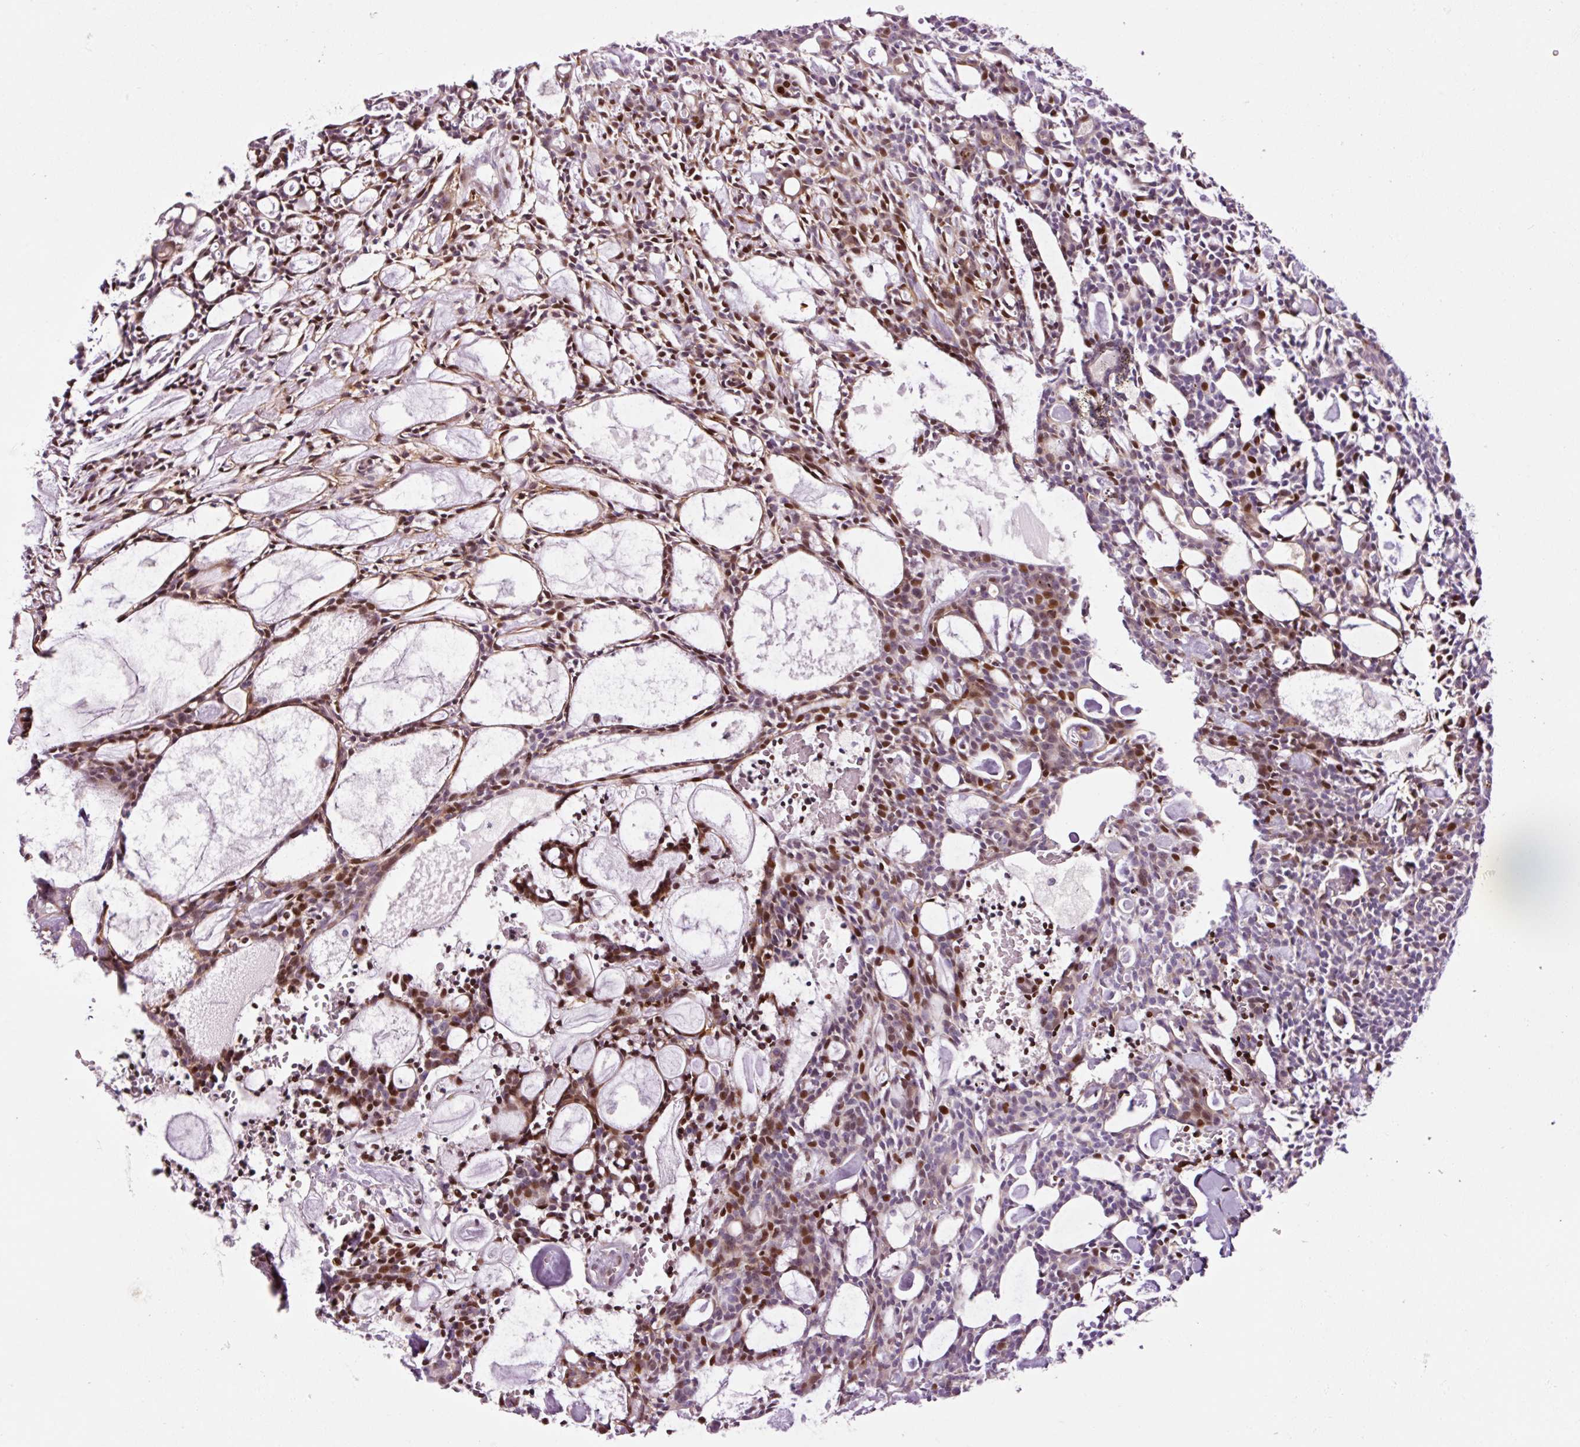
{"staining": {"intensity": "moderate", "quantity": "25%-75%", "location": "nuclear"}, "tissue": "head and neck cancer", "cell_type": "Tumor cells", "image_type": "cancer", "snomed": [{"axis": "morphology", "description": "Adenocarcinoma, NOS"}, {"axis": "topography", "description": "Salivary gland"}, {"axis": "topography", "description": "Head-Neck"}], "caption": "Head and neck adenocarcinoma was stained to show a protein in brown. There is medium levels of moderate nuclear staining in about 25%-75% of tumor cells.", "gene": "ANKRD20A1", "patient": {"sex": "male", "age": 55}}